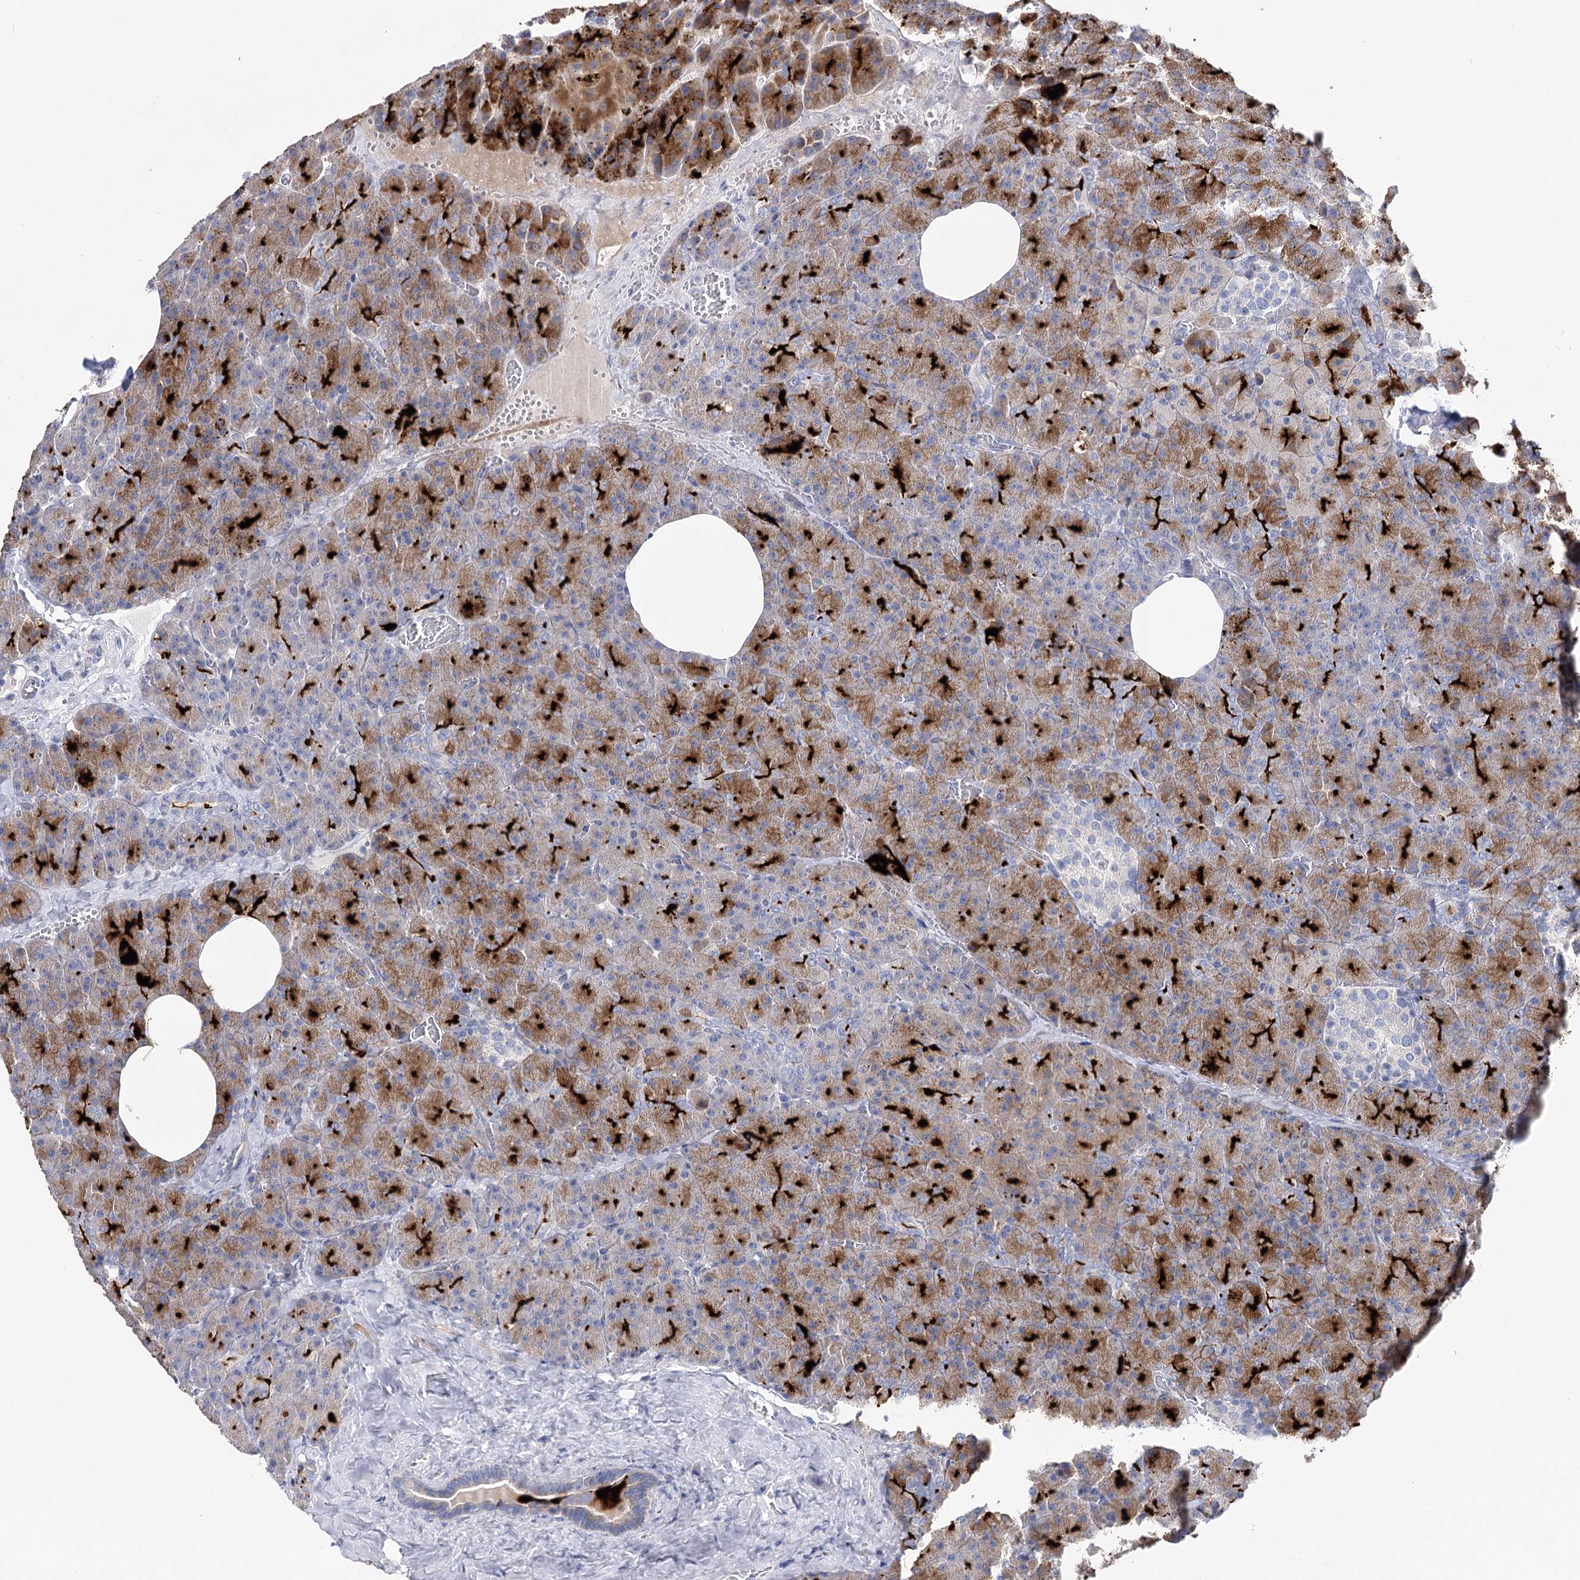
{"staining": {"intensity": "moderate", "quantity": "25%-75%", "location": "cytoplasmic/membranous"}, "tissue": "pancreas", "cell_type": "Exocrine glandular cells", "image_type": "normal", "snomed": [{"axis": "morphology", "description": "Normal tissue, NOS"}, {"axis": "morphology", "description": "Carcinoid, malignant, NOS"}, {"axis": "topography", "description": "Pancreas"}], "caption": "Protein expression analysis of unremarkable human pancreas reveals moderate cytoplasmic/membranous positivity in about 25%-75% of exocrine glandular cells.", "gene": "NRAP", "patient": {"sex": "female", "age": 35}}